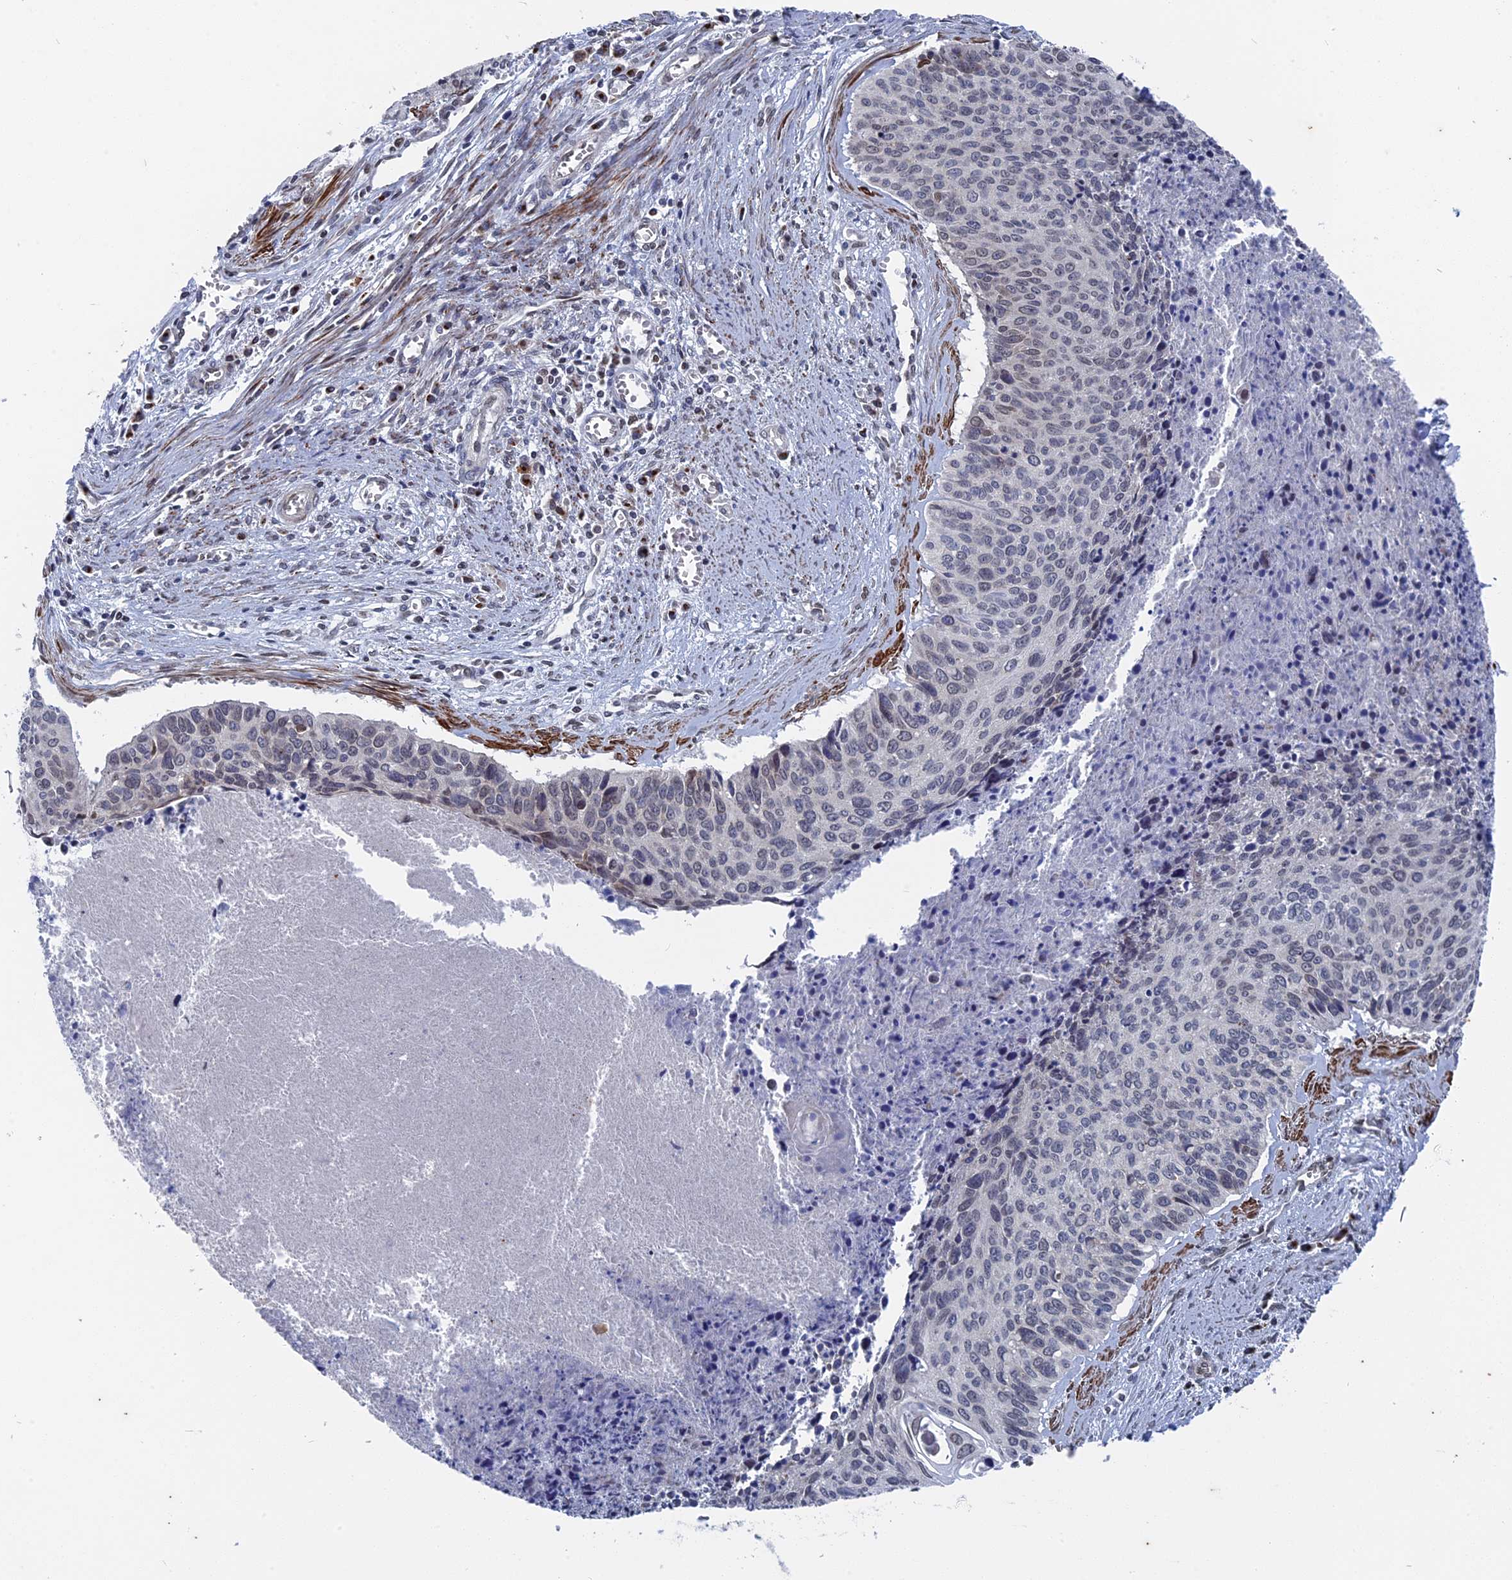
{"staining": {"intensity": "weak", "quantity": "<25%", "location": "nuclear"}, "tissue": "cervical cancer", "cell_type": "Tumor cells", "image_type": "cancer", "snomed": [{"axis": "morphology", "description": "Squamous cell carcinoma, NOS"}, {"axis": "topography", "description": "Cervix"}], "caption": "A photomicrograph of cervical squamous cell carcinoma stained for a protein shows no brown staining in tumor cells.", "gene": "MTRF1", "patient": {"sex": "female", "age": 55}}